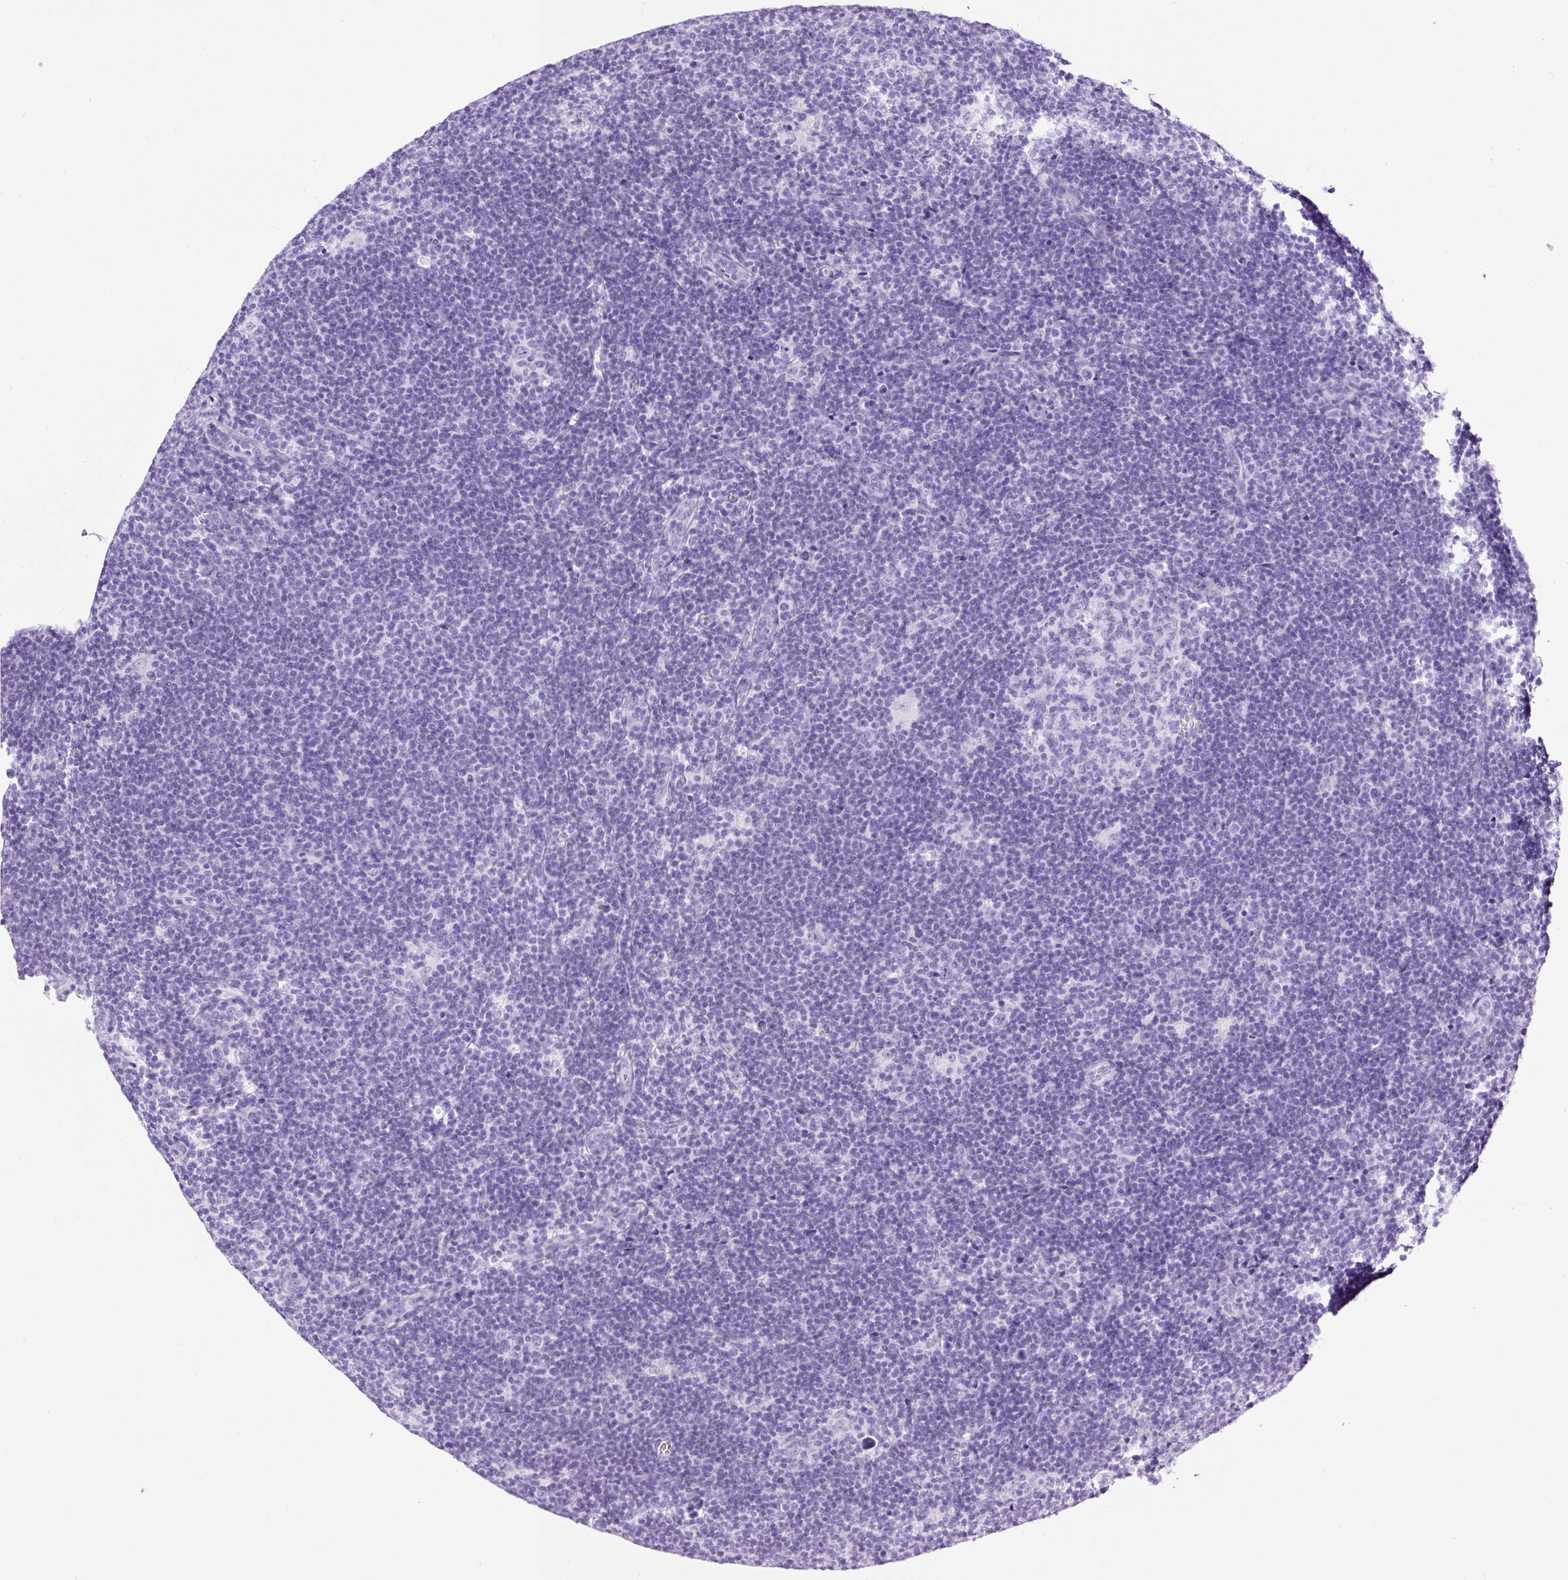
{"staining": {"intensity": "negative", "quantity": "none", "location": "none"}, "tissue": "lymphoma", "cell_type": "Tumor cells", "image_type": "cancer", "snomed": [{"axis": "morphology", "description": "Hodgkin's disease, NOS"}, {"axis": "topography", "description": "Lymph node"}], "caption": "Hodgkin's disease stained for a protein using IHC shows no expression tumor cells.", "gene": "NTS", "patient": {"sex": "female", "age": 57}}